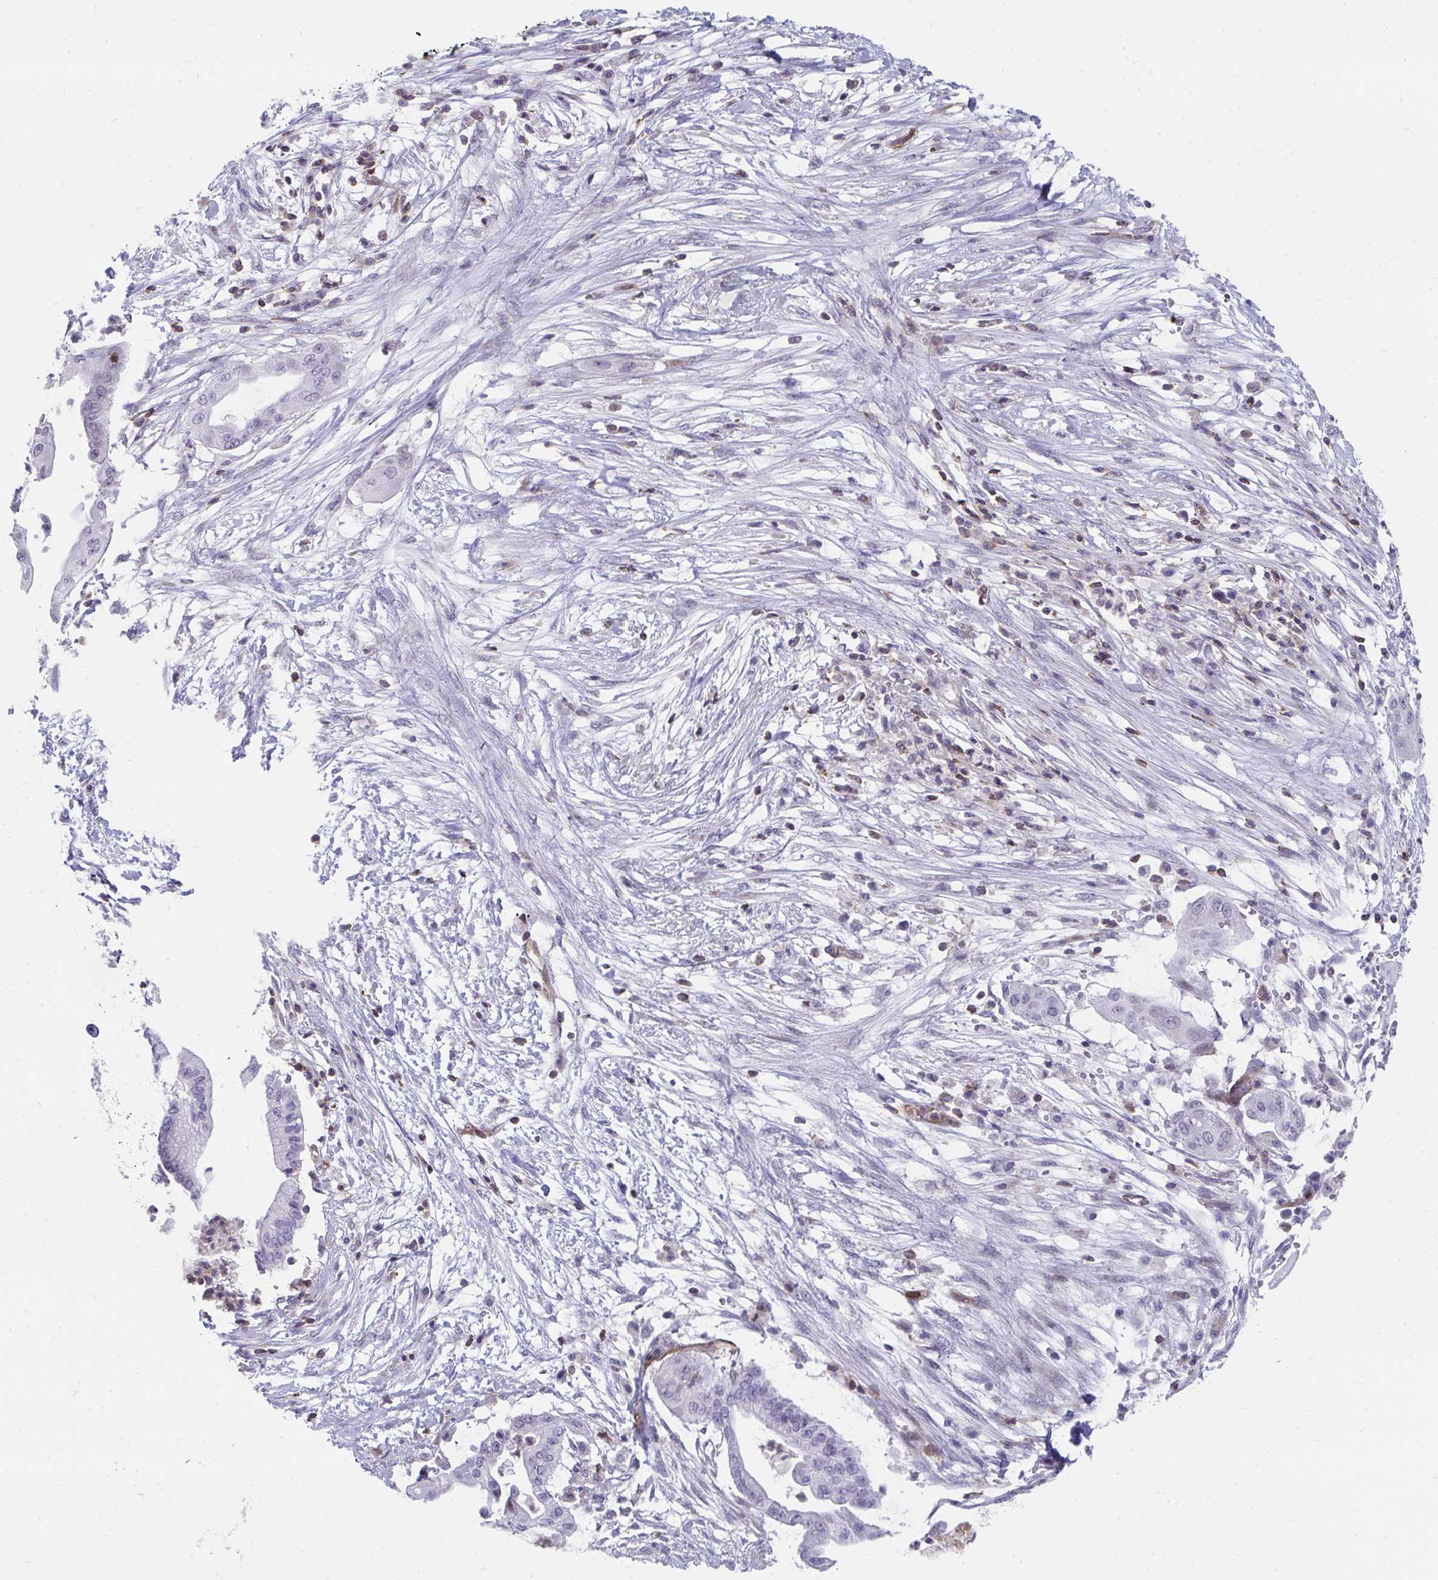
{"staining": {"intensity": "negative", "quantity": "none", "location": "none"}, "tissue": "pancreatic cancer", "cell_type": "Tumor cells", "image_type": "cancer", "snomed": [{"axis": "morphology", "description": "Adenocarcinoma, NOS"}, {"axis": "topography", "description": "Pancreas"}], "caption": "Photomicrograph shows no protein positivity in tumor cells of pancreatic adenocarcinoma tissue. The staining was performed using DAB (3,3'-diaminobenzidine) to visualize the protein expression in brown, while the nuclei were stained in blue with hematoxylin (Magnification: 20x).", "gene": "FOXN3", "patient": {"sex": "male", "age": 68}}